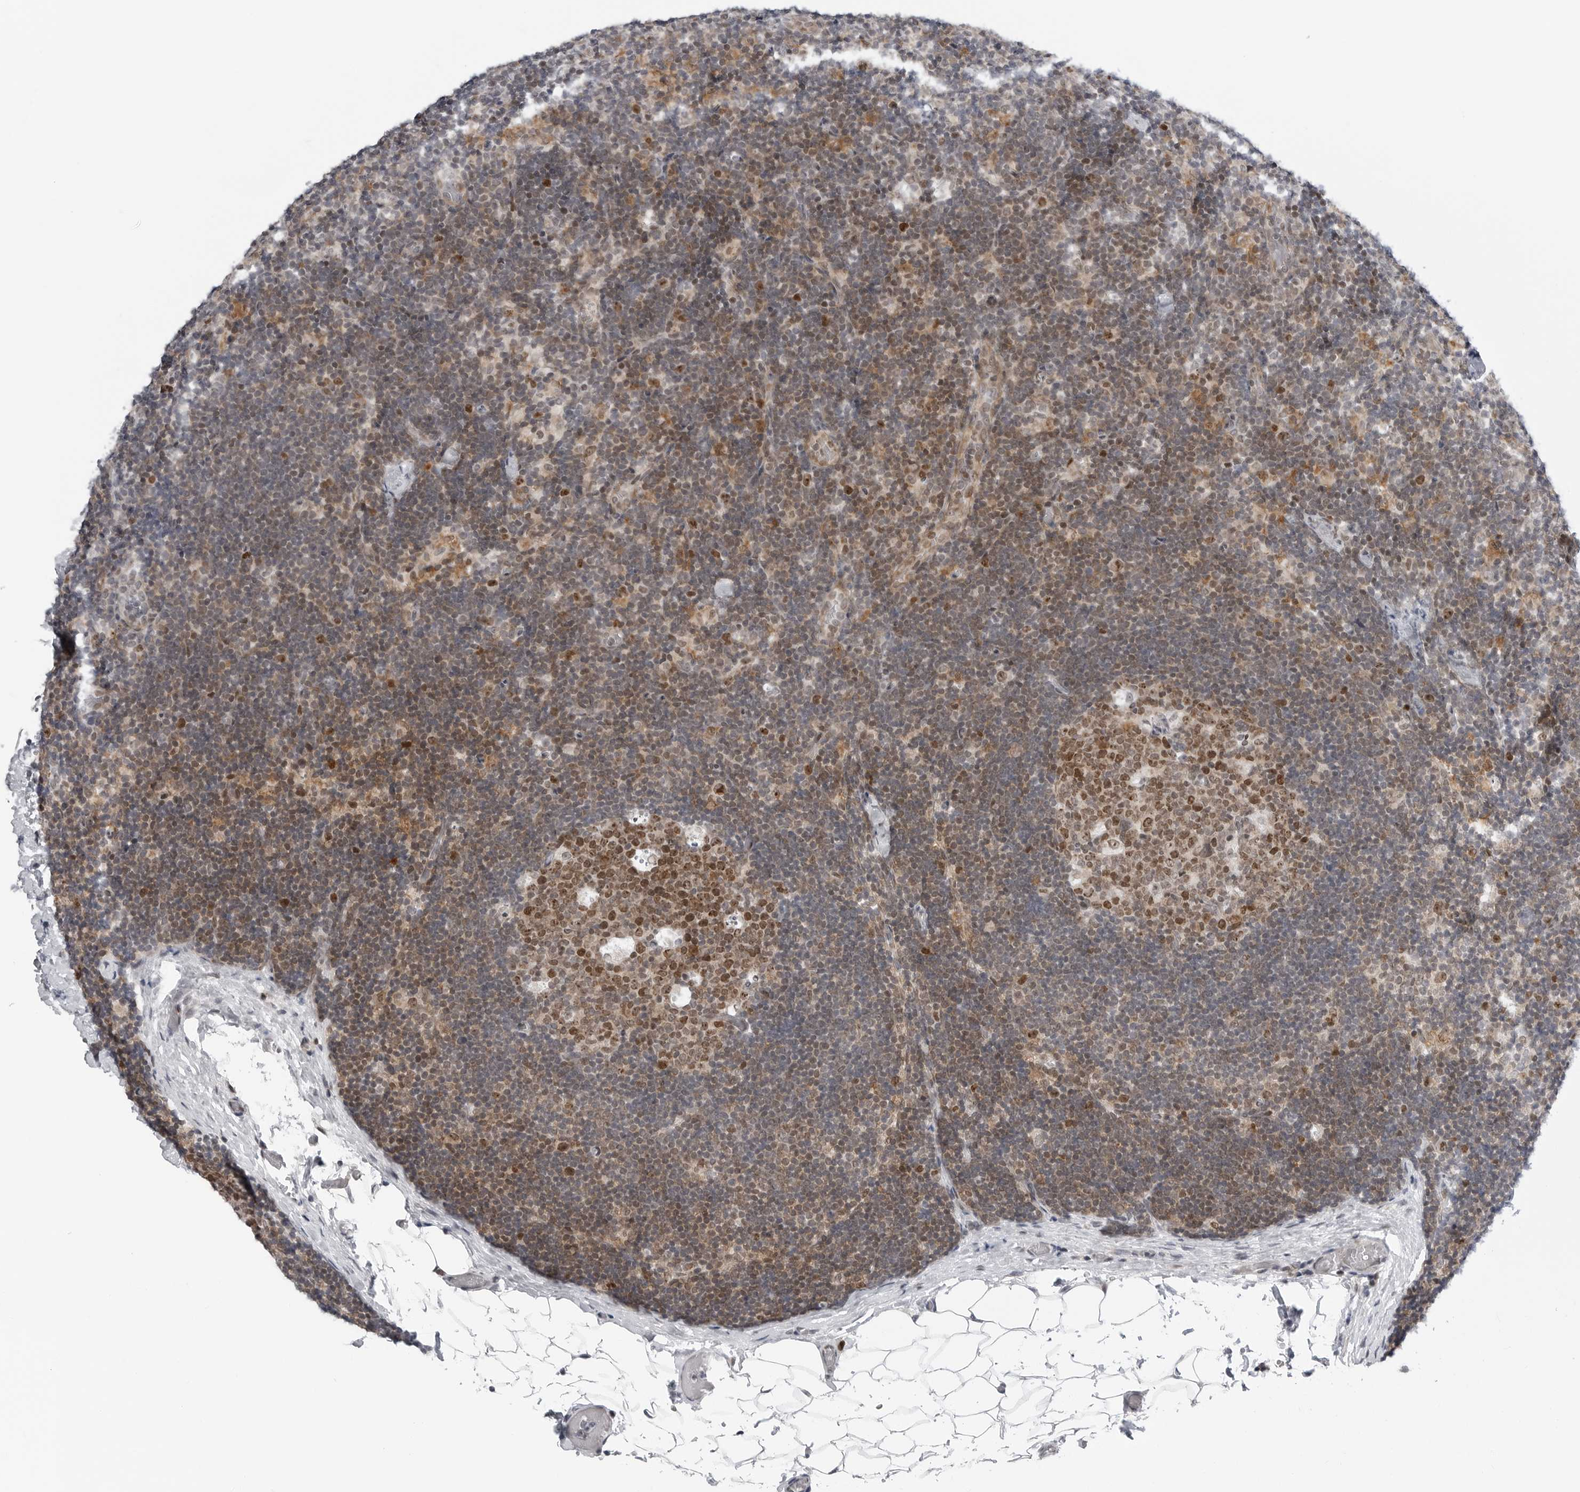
{"staining": {"intensity": "moderate", "quantity": ">75%", "location": "cytoplasmic/membranous,nuclear"}, "tissue": "lymph node", "cell_type": "Germinal center cells", "image_type": "normal", "snomed": [{"axis": "morphology", "description": "Normal tissue, NOS"}, {"axis": "topography", "description": "Lymph node"}], "caption": "This image demonstrates immunohistochemistry staining of benign human lymph node, with medium moderate cytoplasmic/membranous,nuclear positivity in approximately >75% of germinal center cells.", "gene": "FAM135B", "patient": {"sex": "female", "age": 22}}